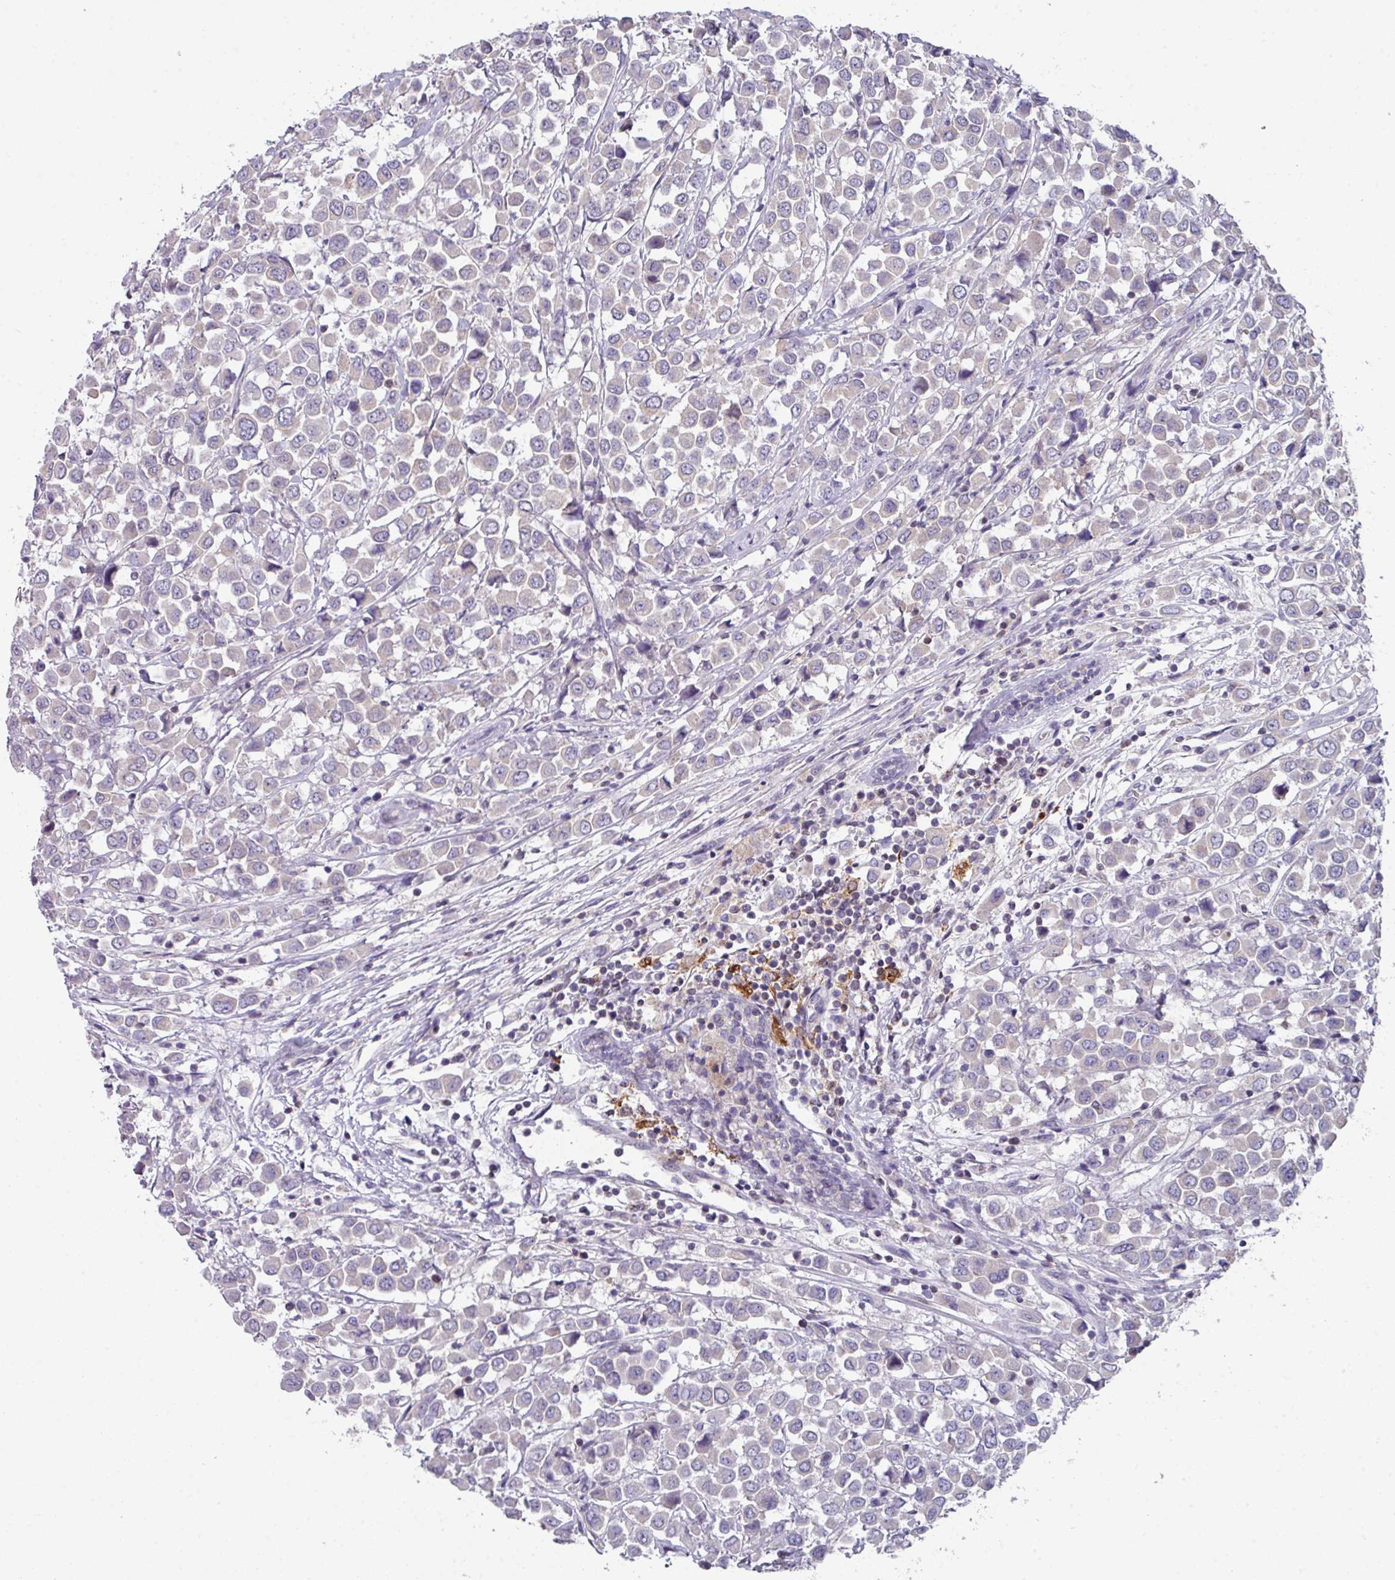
{"staining": {"intensity": "negative", "quantity": "none", "location": "none"}, "tissue": "breast cancer", "cell_type": "Tumor cells", "image_type": "cancer", "snomed": [{"axis": "morphology", "description": "Duct carcinoma"}, {"axis": "topography", "description": "Breast"}], "caption": "Breast cancer (intraductal carcinoma) was stained to show a protein in brown. There is no significant positivity in tumor cells. The staining is performed using DAB (3,3'-diaminobenzidine) brown chromogen with nuclei counter-stained in using hematoxylin.", "gene": "DCAF12L2", "patient": {"sex": "female", "age": 61}}